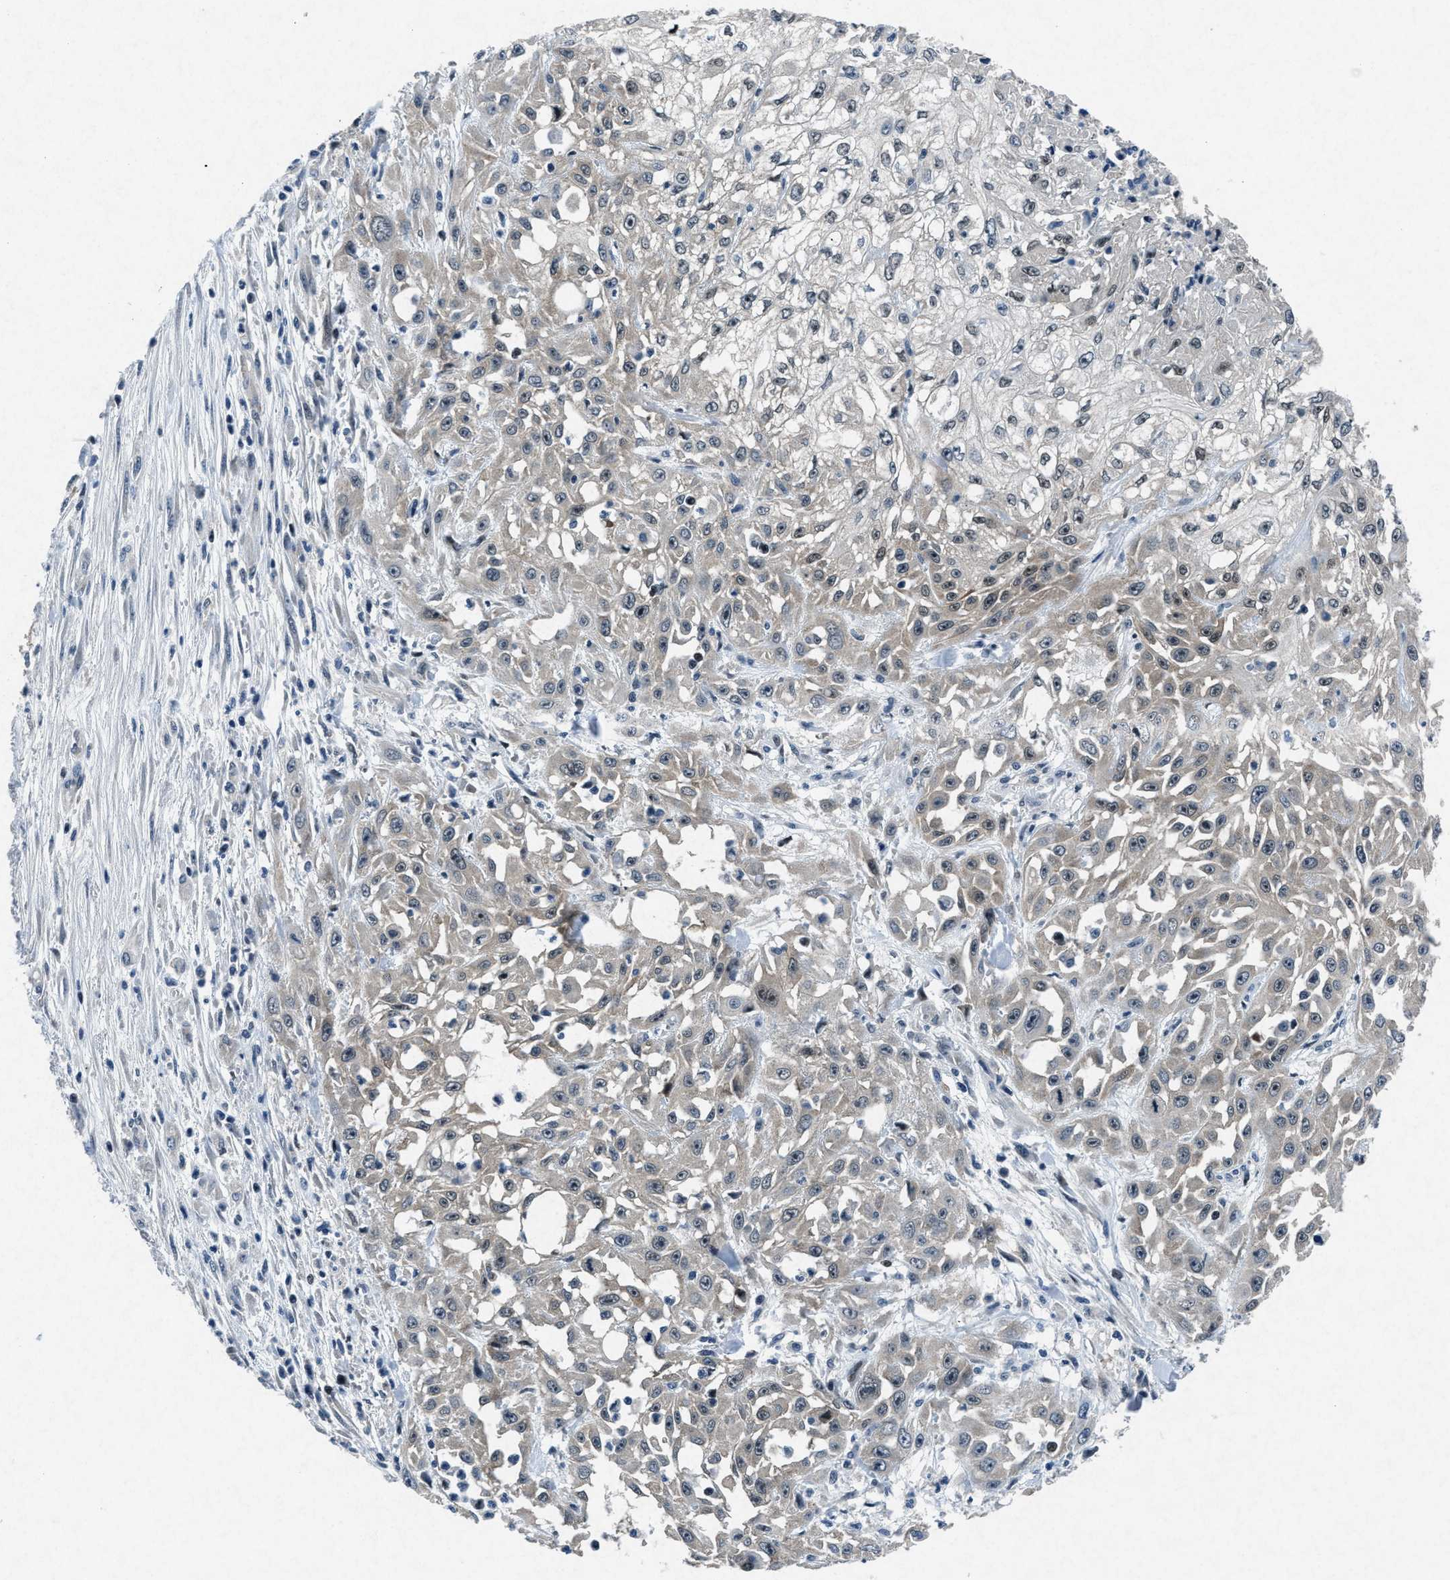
{"staining": {"intensity": "weak", "quantity": ">75%", "location": "cytoplasmic/membranous,nuclear"}, "tissue": "skin cancer", "cell_type": "Tumor cells", "image_type": "cancer", "snomed": [{"axis": "morphology", "description": "Squamous cell carcinoma, NOS"}, {"axis": "morphology", "description": "Squamous cell carcinoma, metastatic, NOS"}, {"axis": "topography", "description": "Skin"}, {"axis": "topography", "description": "Lymph node"}], "caption": "IHC photomicrograph of neoplastic tissue: human skin metastatic squamous cell carcinoma stained using immunohistochemistry (IHC) shows low levels of weak protein expression localized specifically in the cytoplasmic/membranous and nuclear of tumor cells, appearing as a cytoplasmic/membranous and nuclear brown color.", "gene": "PHLDA1", "patient": {"sex": "male", "age": 75}}